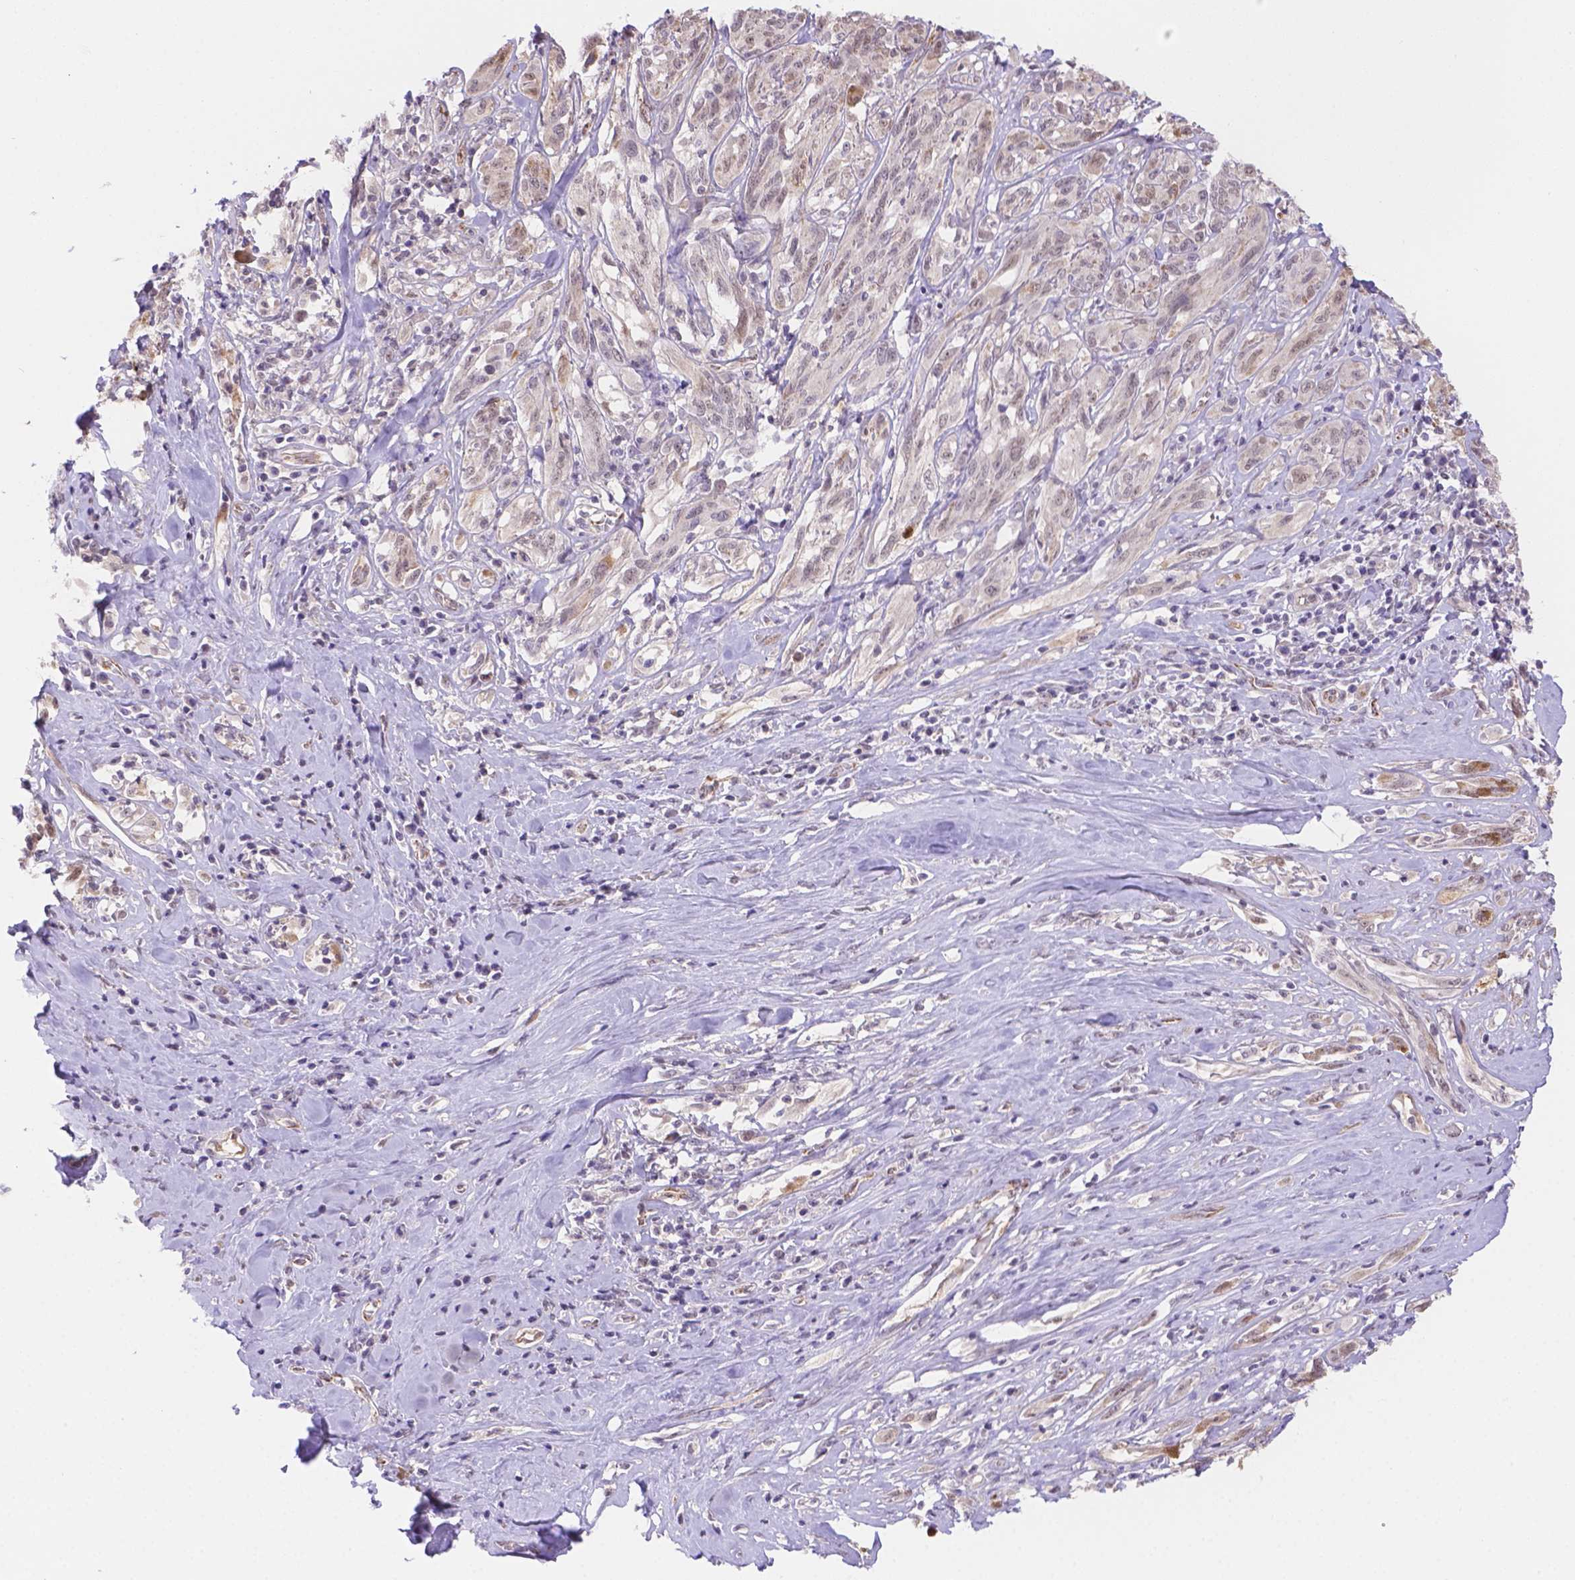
{"staining": {"intensity": "negative", "quantity": "none", "location": "none"}, "tissue": "melanoma", "cell_type": "Tumor cells", "image_type": "cancer", "snomed": [{"axis": "morphology", "description": "Malignant melanoma, NOS"}, {"axis": "topography", "description": "Skin"}], "caption": "Tumor cells are negative for brown protein staining in melanoma.", "gene": "NXPE2", "patient": {"sex": "female", "age": 91}}